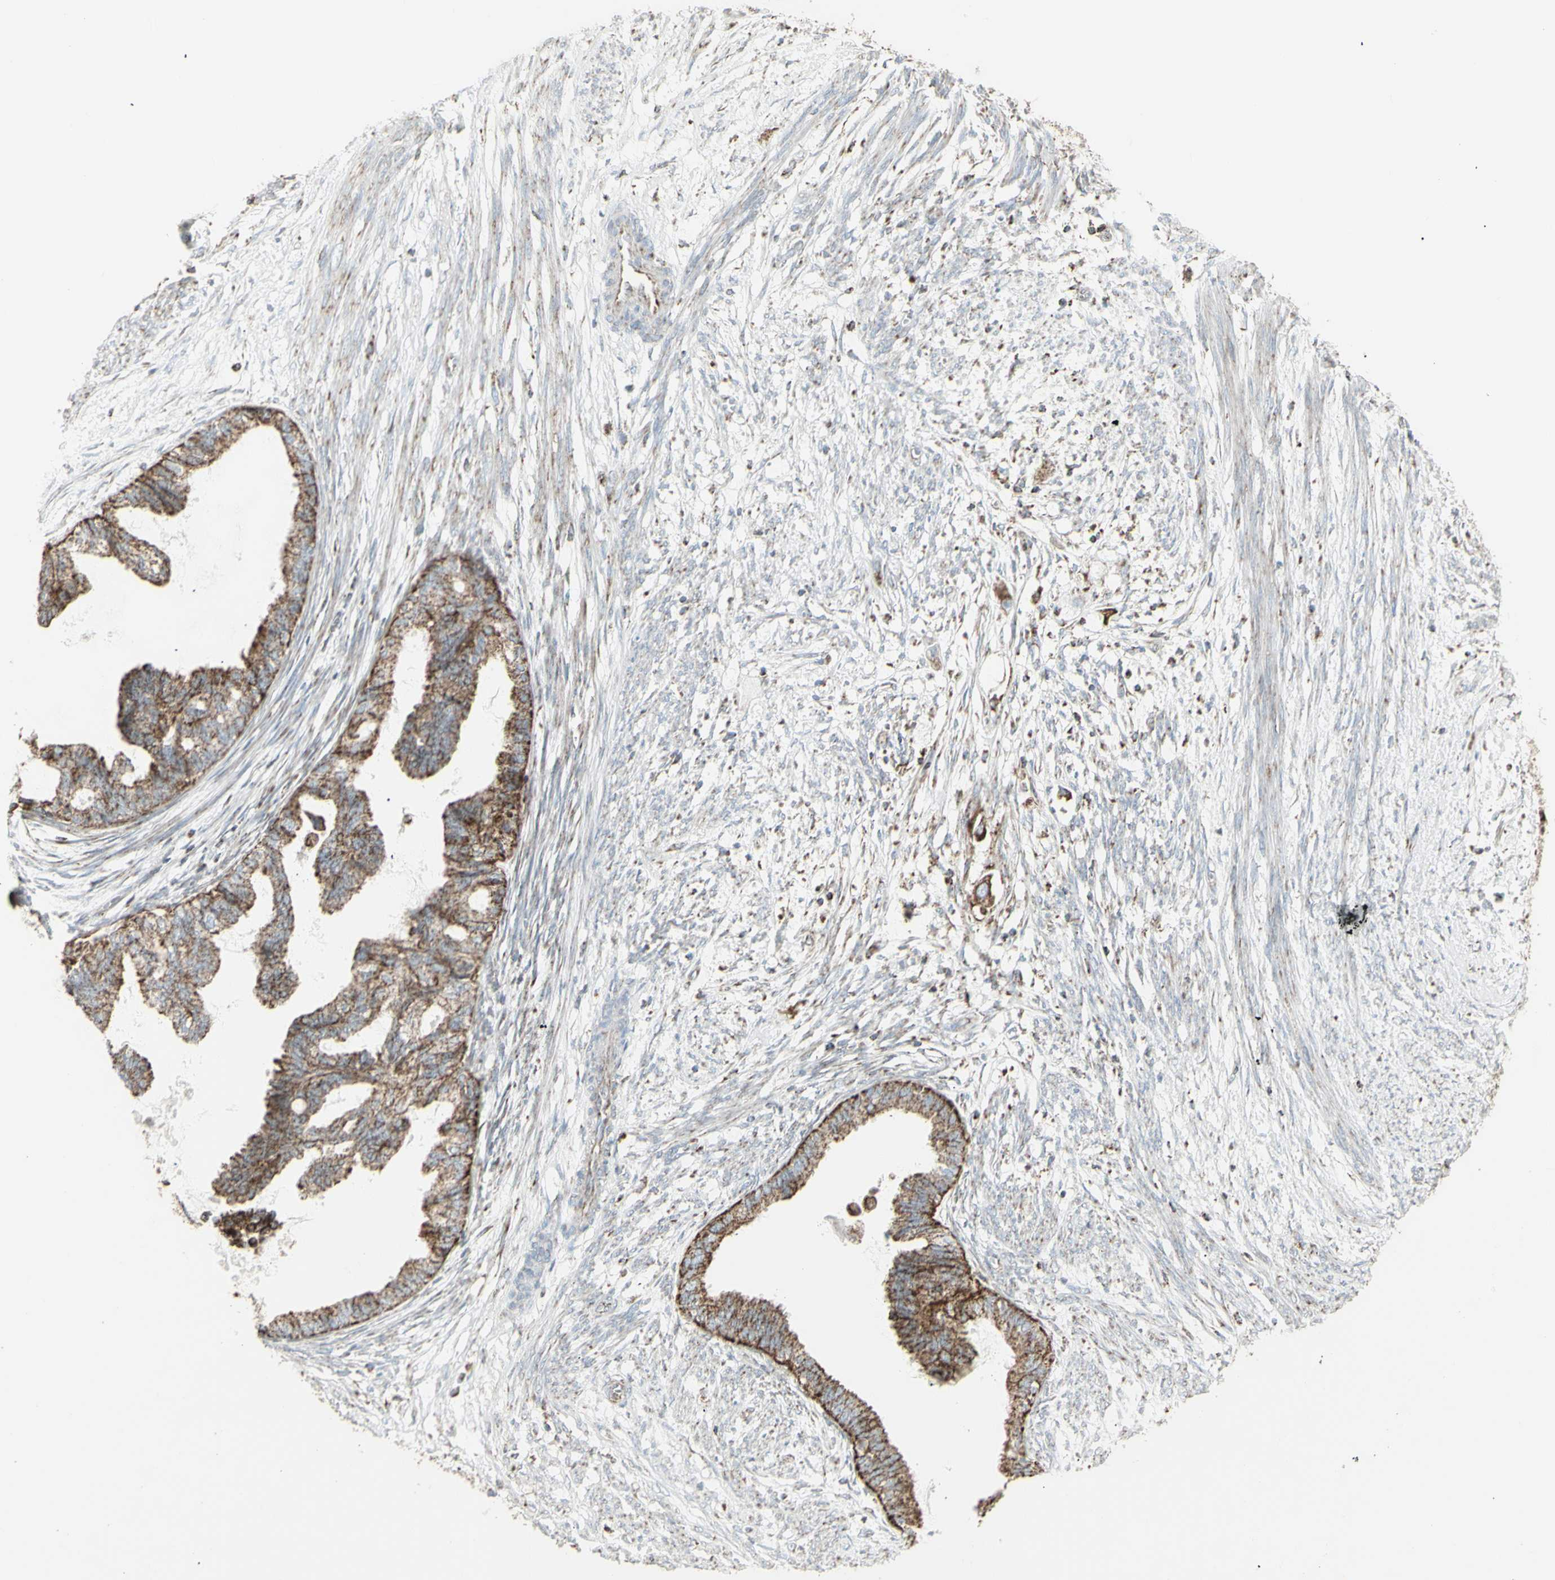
{"staining": {"intensity": "strong", "quantity": ">75%", "location": "cytoplasmic/membranous"}, "tissue": "cervical cancer", "cell_type": "Tumor cells", "image_type": "cancer", "snomed": [{"axis": "morphology", "description": "Normal tissue, NOS"}, {"axis": "morphology", "description": "Adenocarcinoma, NOS"}, {"axis": "topography", "description": "Cervix"}, {"axis": "topography", "description": "Endometrium"}], "caption": "Tumor cells reveal high levels of strong cytoplasmic/membranous positivity in about >75% of cells in human cervical adenocarcinoma.", "gene": "PLGRKT", "patient": {"sex": "female", "age": 86}}